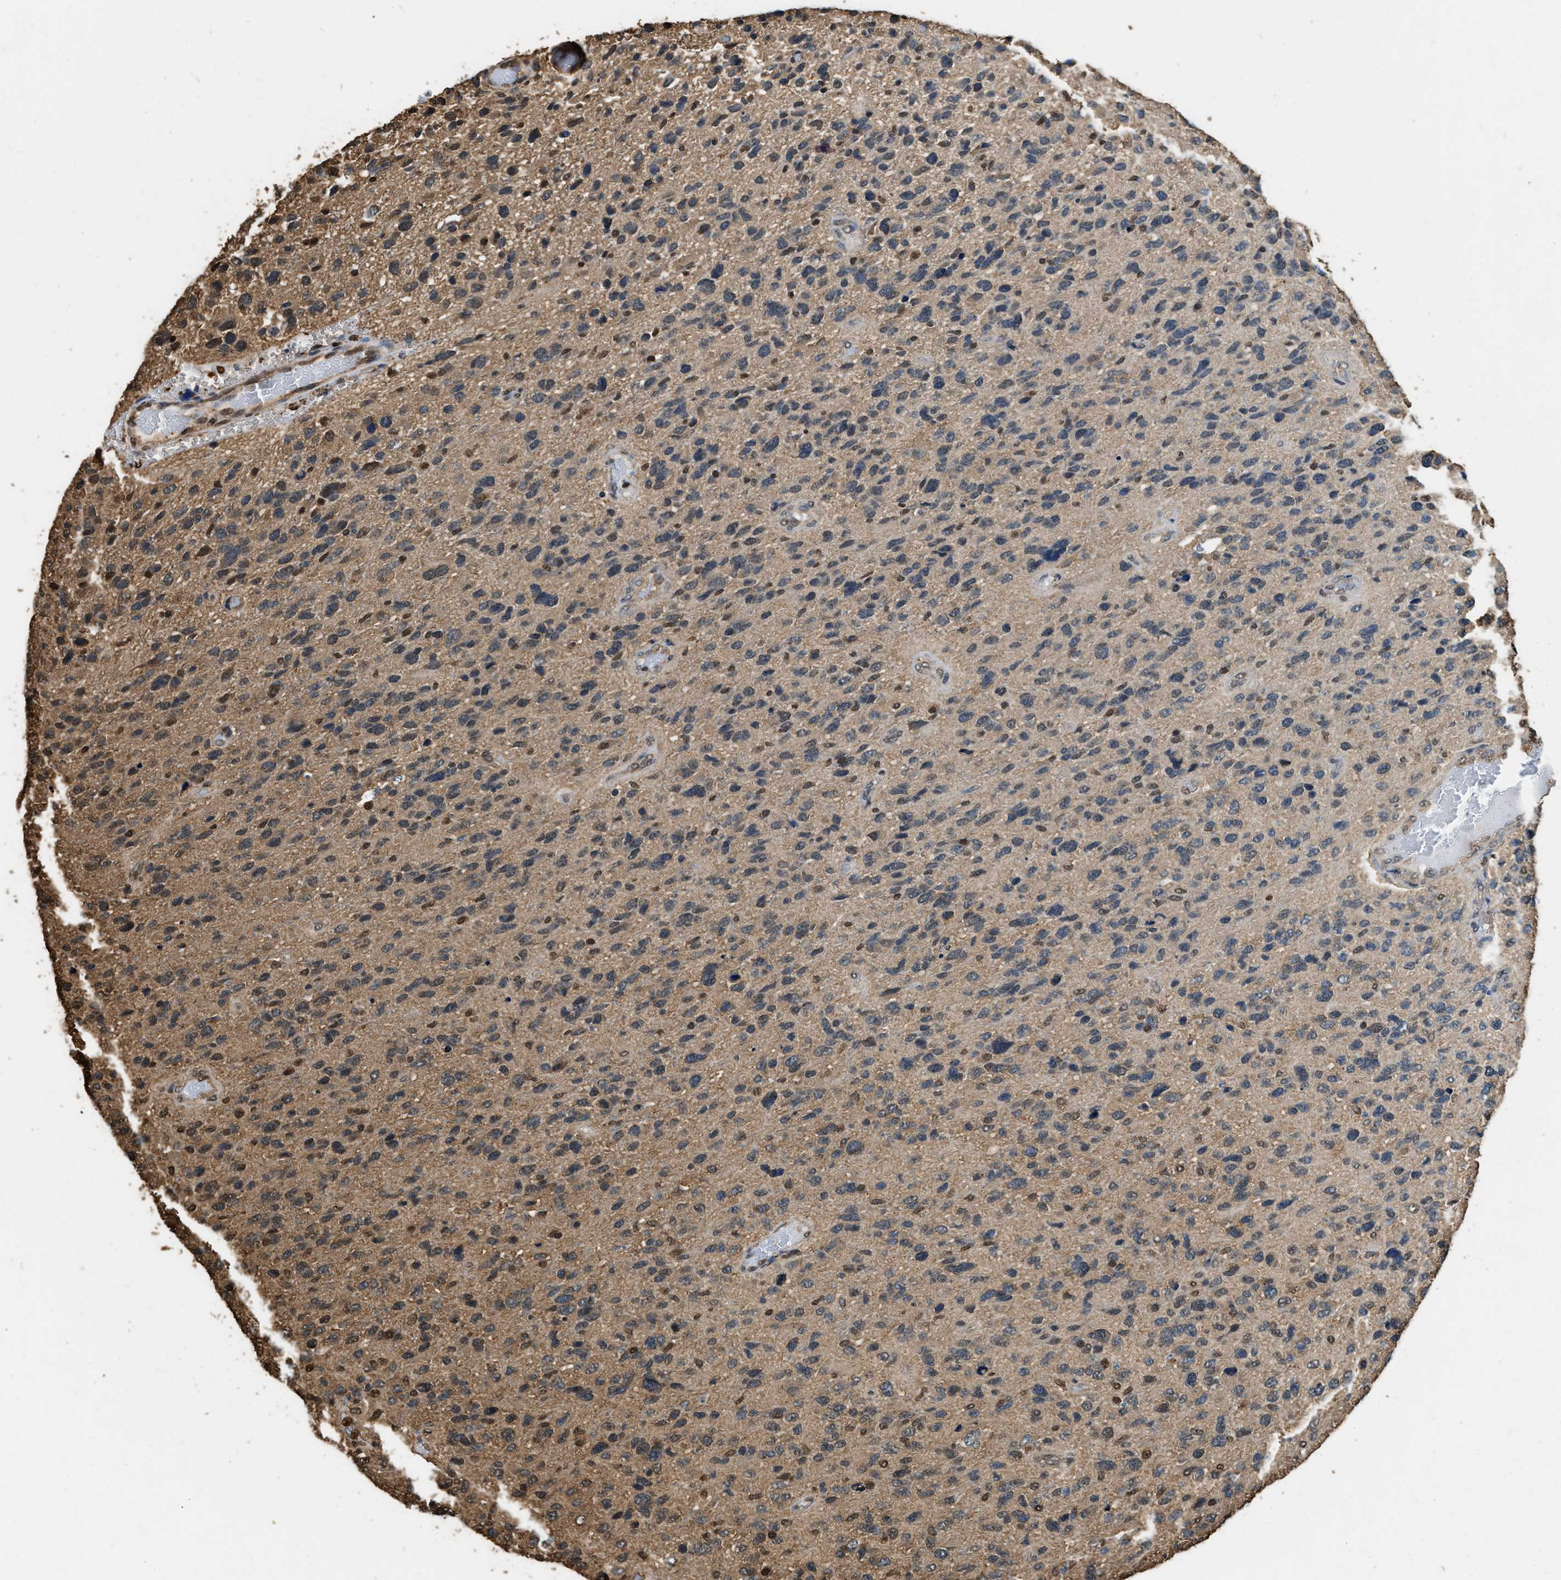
{"staining": {"intensity": "weak", "quantity": ">75%", "location": "cytoplasmic/membranous"}, "tissue": "glioma", "cell_type": "Tumor cells", "image_type": "cancer", "snomed": [{"axis": "morphology", "description": "Glioma, malignant, High grade"}, {"axis": "topography", "description": "Brain"}], "caption": "Protein expression analysis of high-grade glioma (malignant) displays weak cytoplasmic/membranous staining in about >75% of tumor cells.", "gene": "GAPDH", "patient": {"sex": "female", "age": 58}}